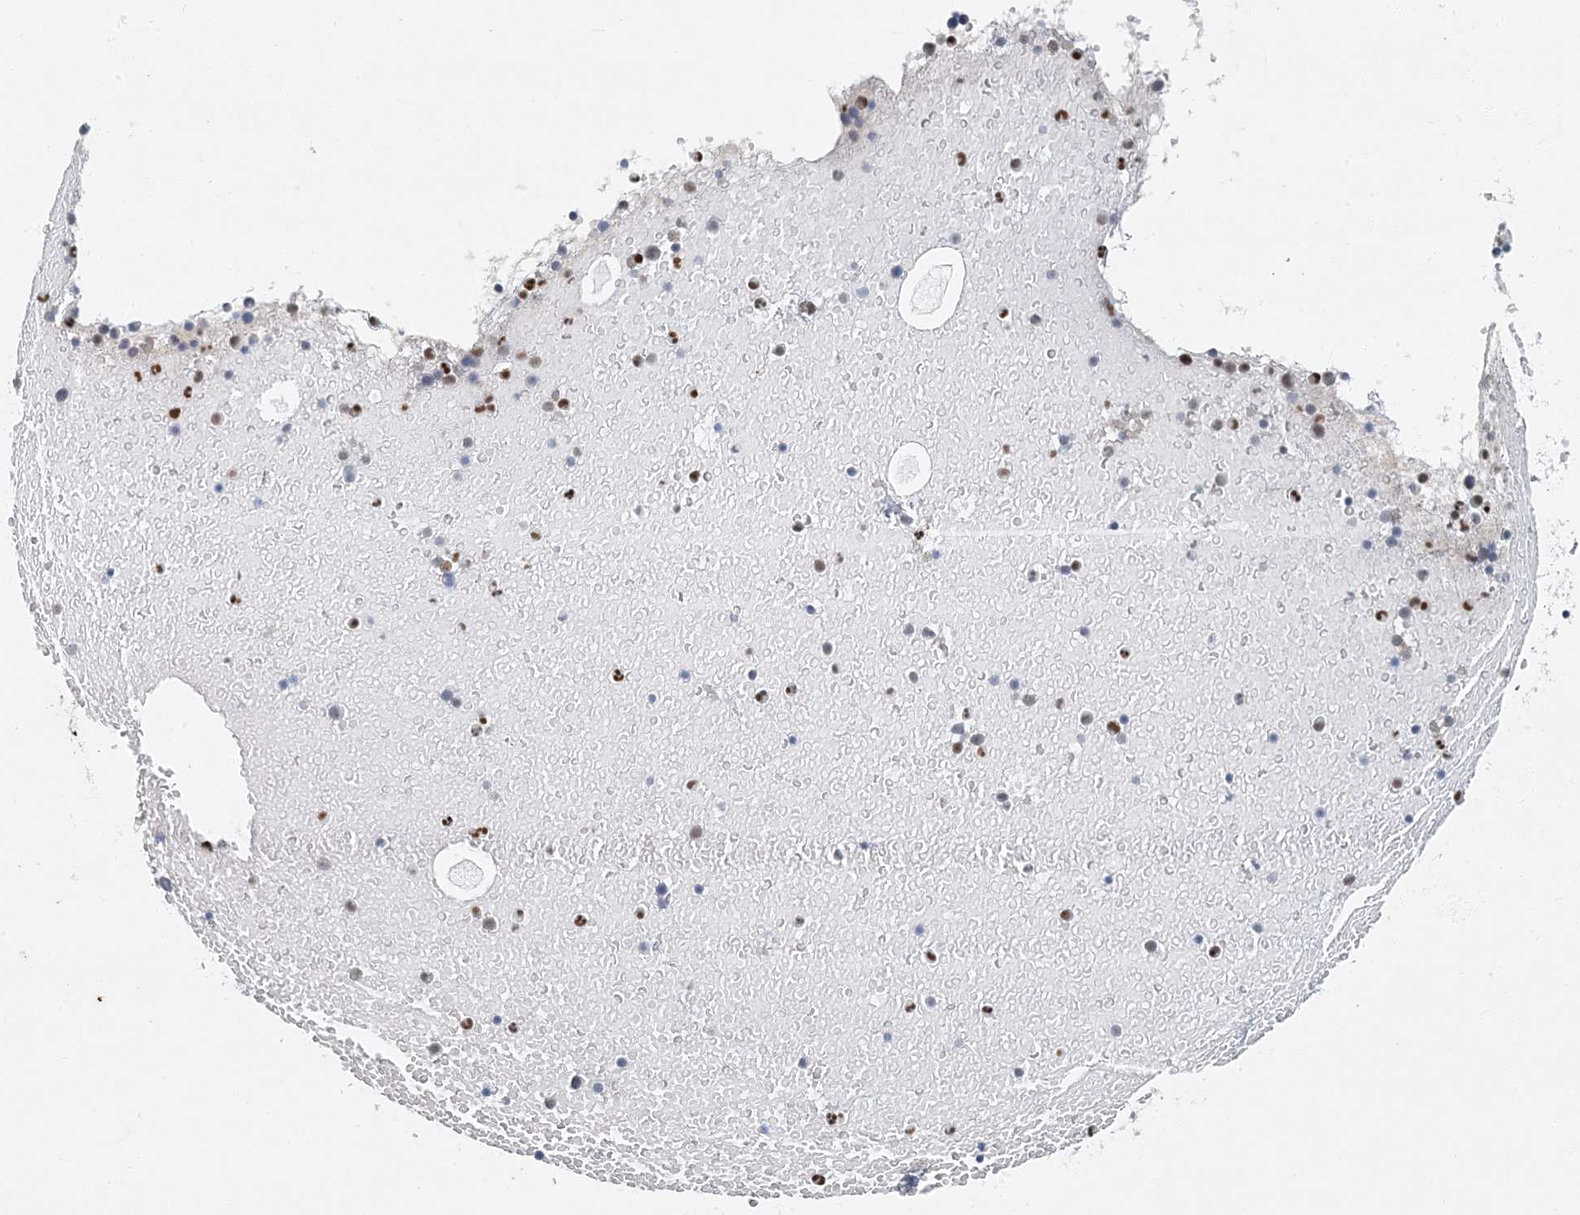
{"staining": {"intensity": "weak", "quantity": "<25%", "location": "nuclear"}, "tissue": "bone marrow", "cell_type": "Hematopoietic cells", "image_type": "normal", "snomed": [{"axis": "morphology", "description": "Normal tissue, NOS"}, {"axis": "topography", "description": "Bone marrow"}], "caption": "Human bone marrow stained for a protein using immunohistochemistry exhibits no staining in hematopoietic cells.", "gene": "AK9", "patient": {"sex": "male", "age": 47}}